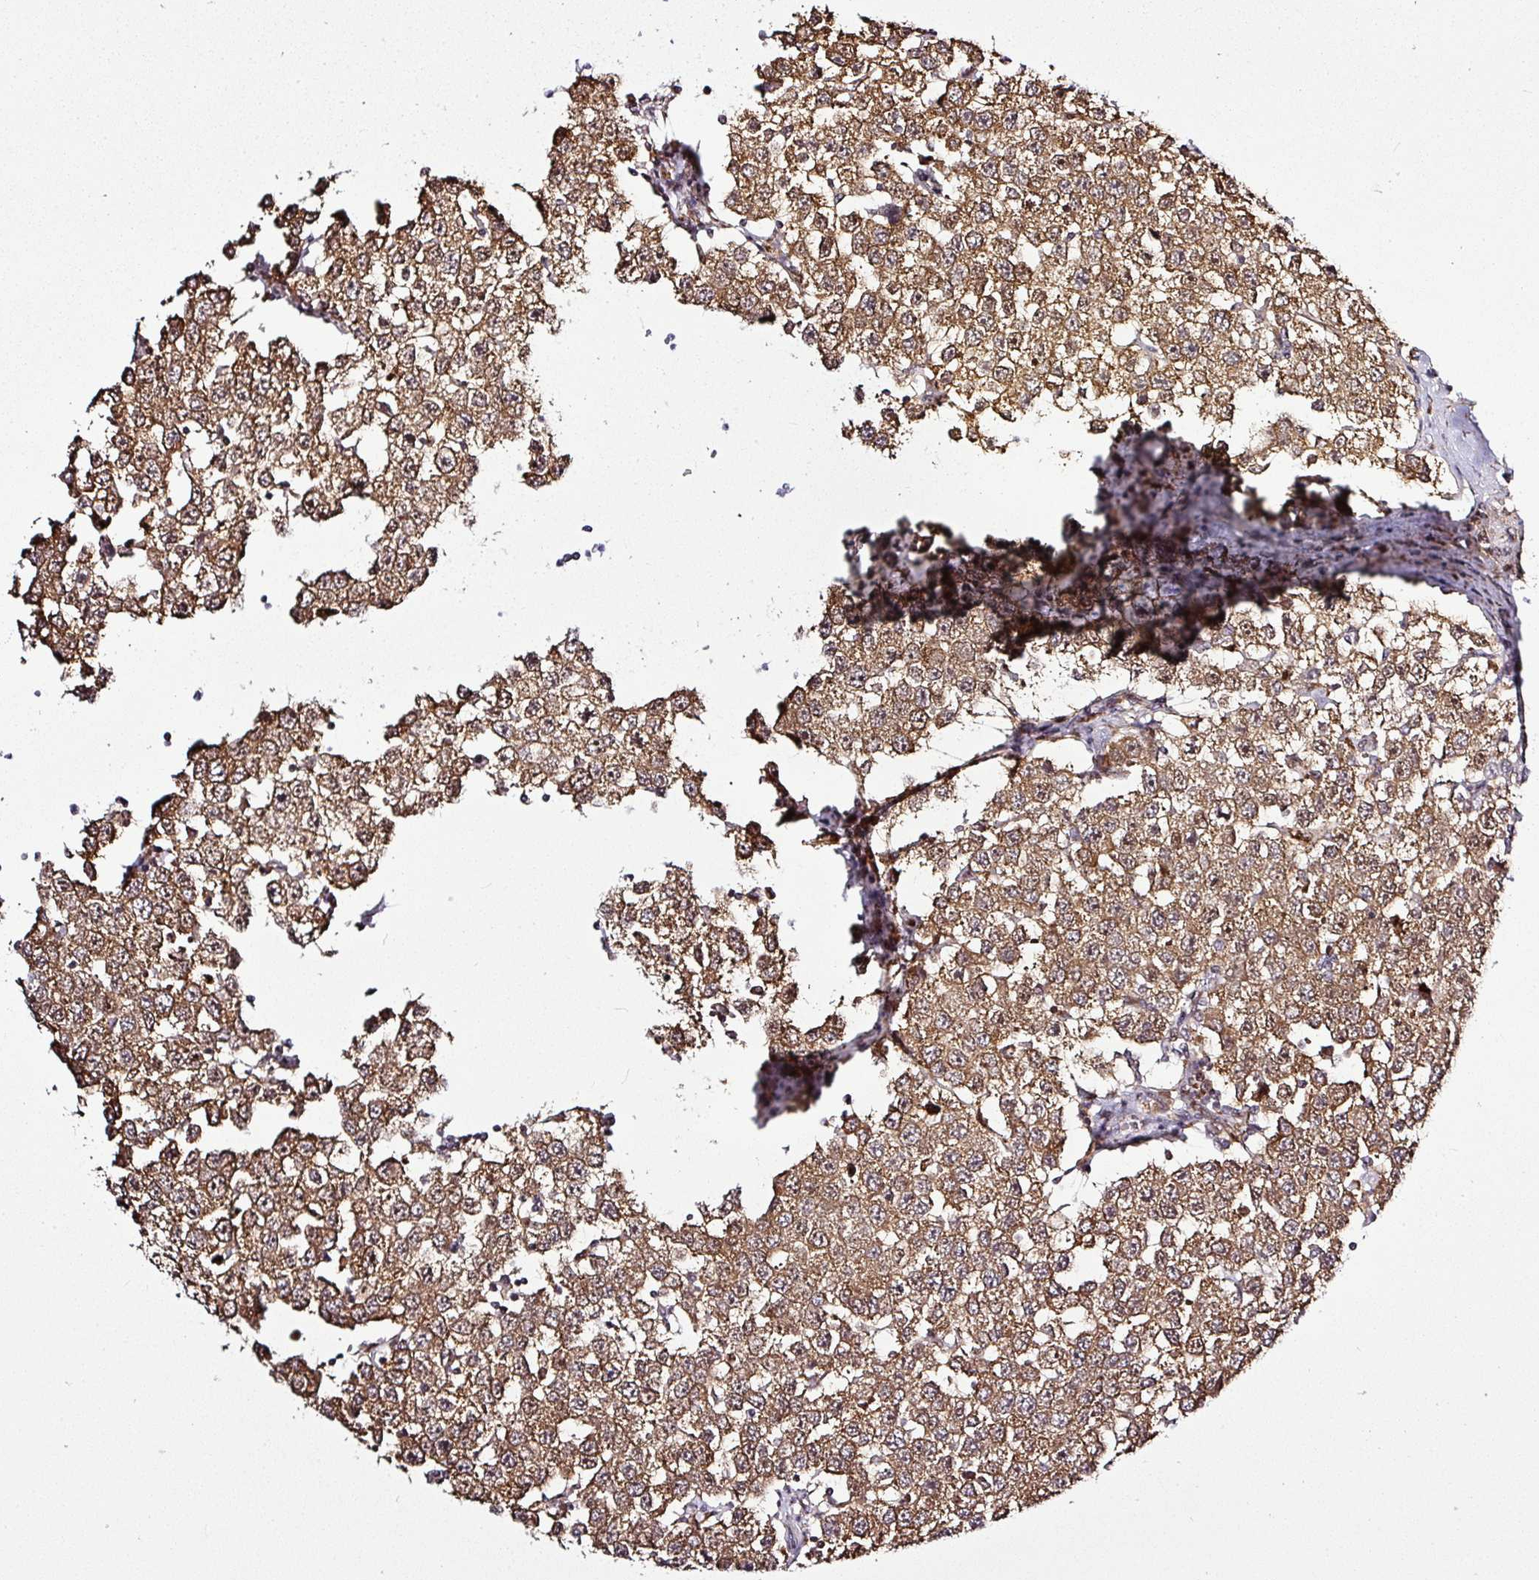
{"staining": {"intensity": "moderate", "quantity": ">75%", "location": "cytoplasmic/membranous,nuclear"}, "tissue": "testis cancer", "cell_type": "Tumor cells", "image_type": "cancer", "snomed": [{"axis": "morphology", "description": "Seminoma, NOS"}, {"axis": "topography", "description": "Testis"}], "caption": "Immunohistochemistry (IHC) micrograph of neoplastic tissue: human testis cancer (seminoma) stained using immunohistochemistry exhibits medium levels of moderate protein expression localized specifically in the cytoplasmic/membranous and nuclear of tumor cells, appearing as a cytoplasmic/membranous and nuclear brown color.", "gene": "FAM153A", "patient": {"sex": "male", "age": 34}}